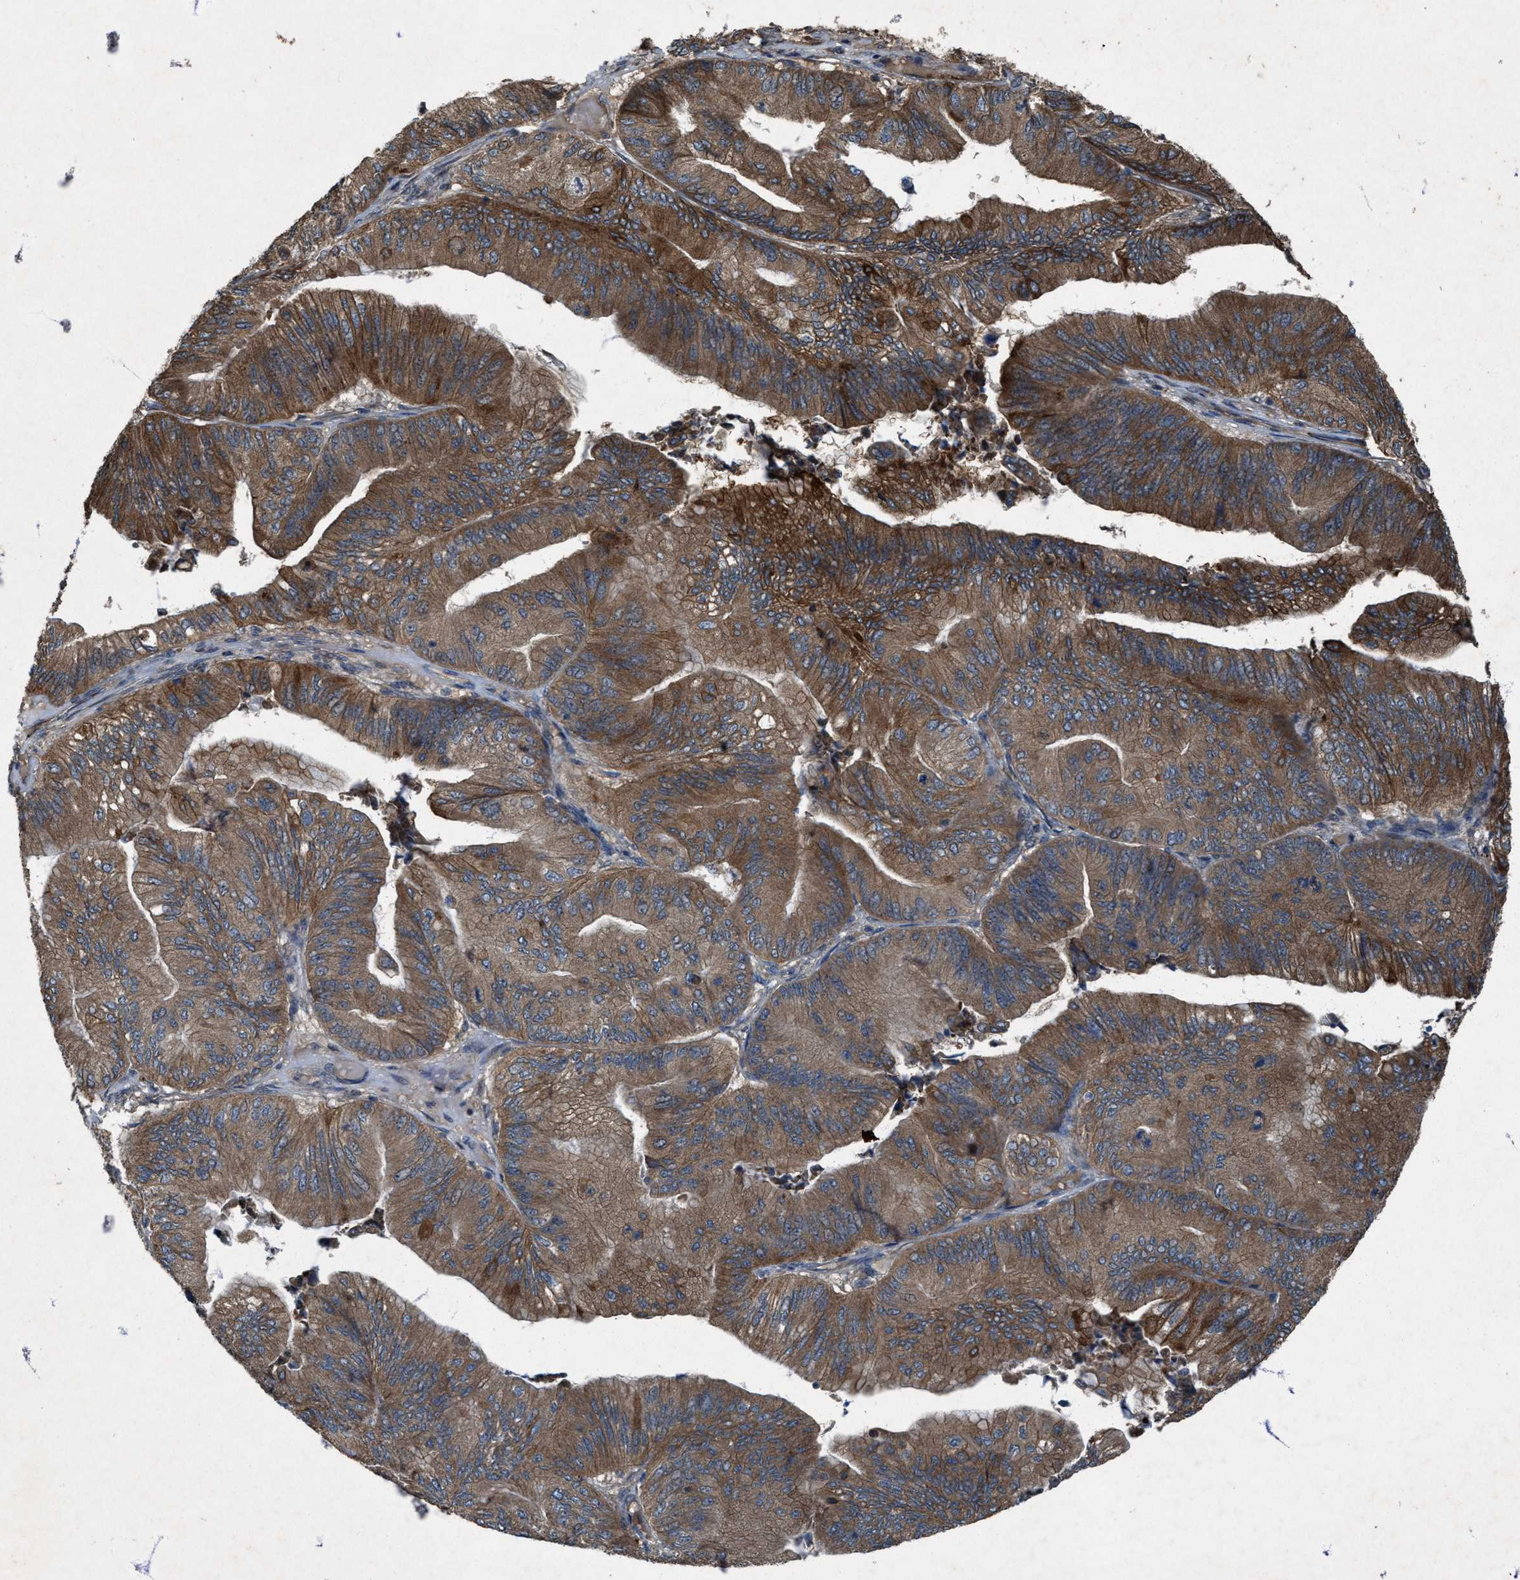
{"staining": {"intensity": "moderate", "quantity": ">75%", "location": "cytoplasmic/membranous"}, "tissue": "ovarian cancer", "cell_type": "Tumor cells", "image_type": "cancer", "snomed": [{"axis": "morphology", "description": "Cystadenocarcinoma, mucinous, NOS"}, {"axis": "topography", "description": "Ovary"}], "caption": "Human ovarian cancer stained with a brown dye displays moderate cytoplasmic/membranous positive staining in about >75% of tumor cells.", "gene": "PDP2", "patient": {"sex": "female", "age": 61}}